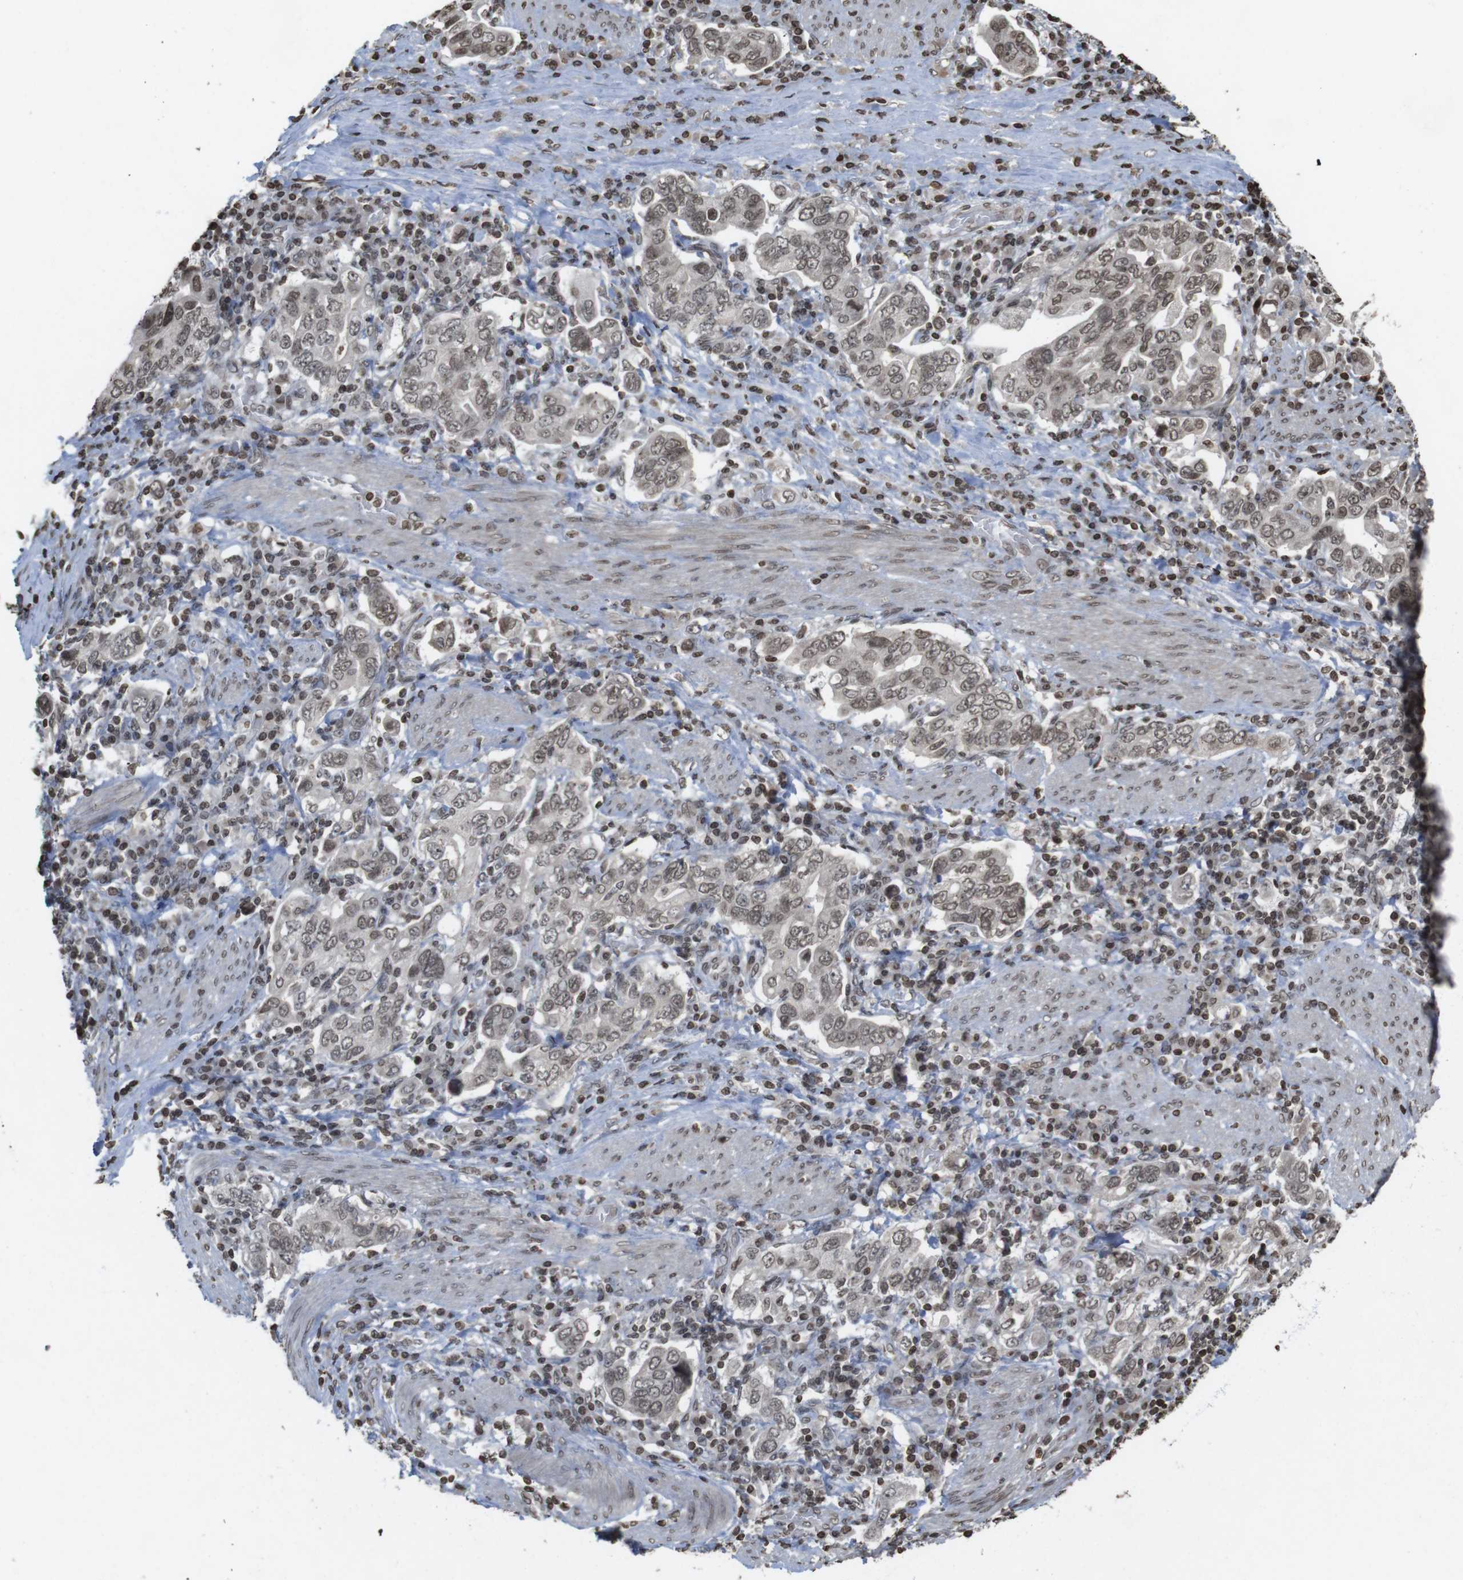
{"staining": {"intensity": "moderate", "quantity": "25%-75%", "location": "nuclear"}, "tissue": "stomach cancer", "cell_type": "Tumor cells", "image_type": "cancer", "snomed": [{"axis": "morphology", "description": "Adenocarcinoma, NOS"}, {"axis": "topography", "description": "Stomach, upper"}], "caption": "Protein analysis of stomach cancer tissue reveals moderate nuclear expression in about 25%-75% of tumor cells.", "gene": "FOXA3", "patient": {"sex": "male", "age": 62}}